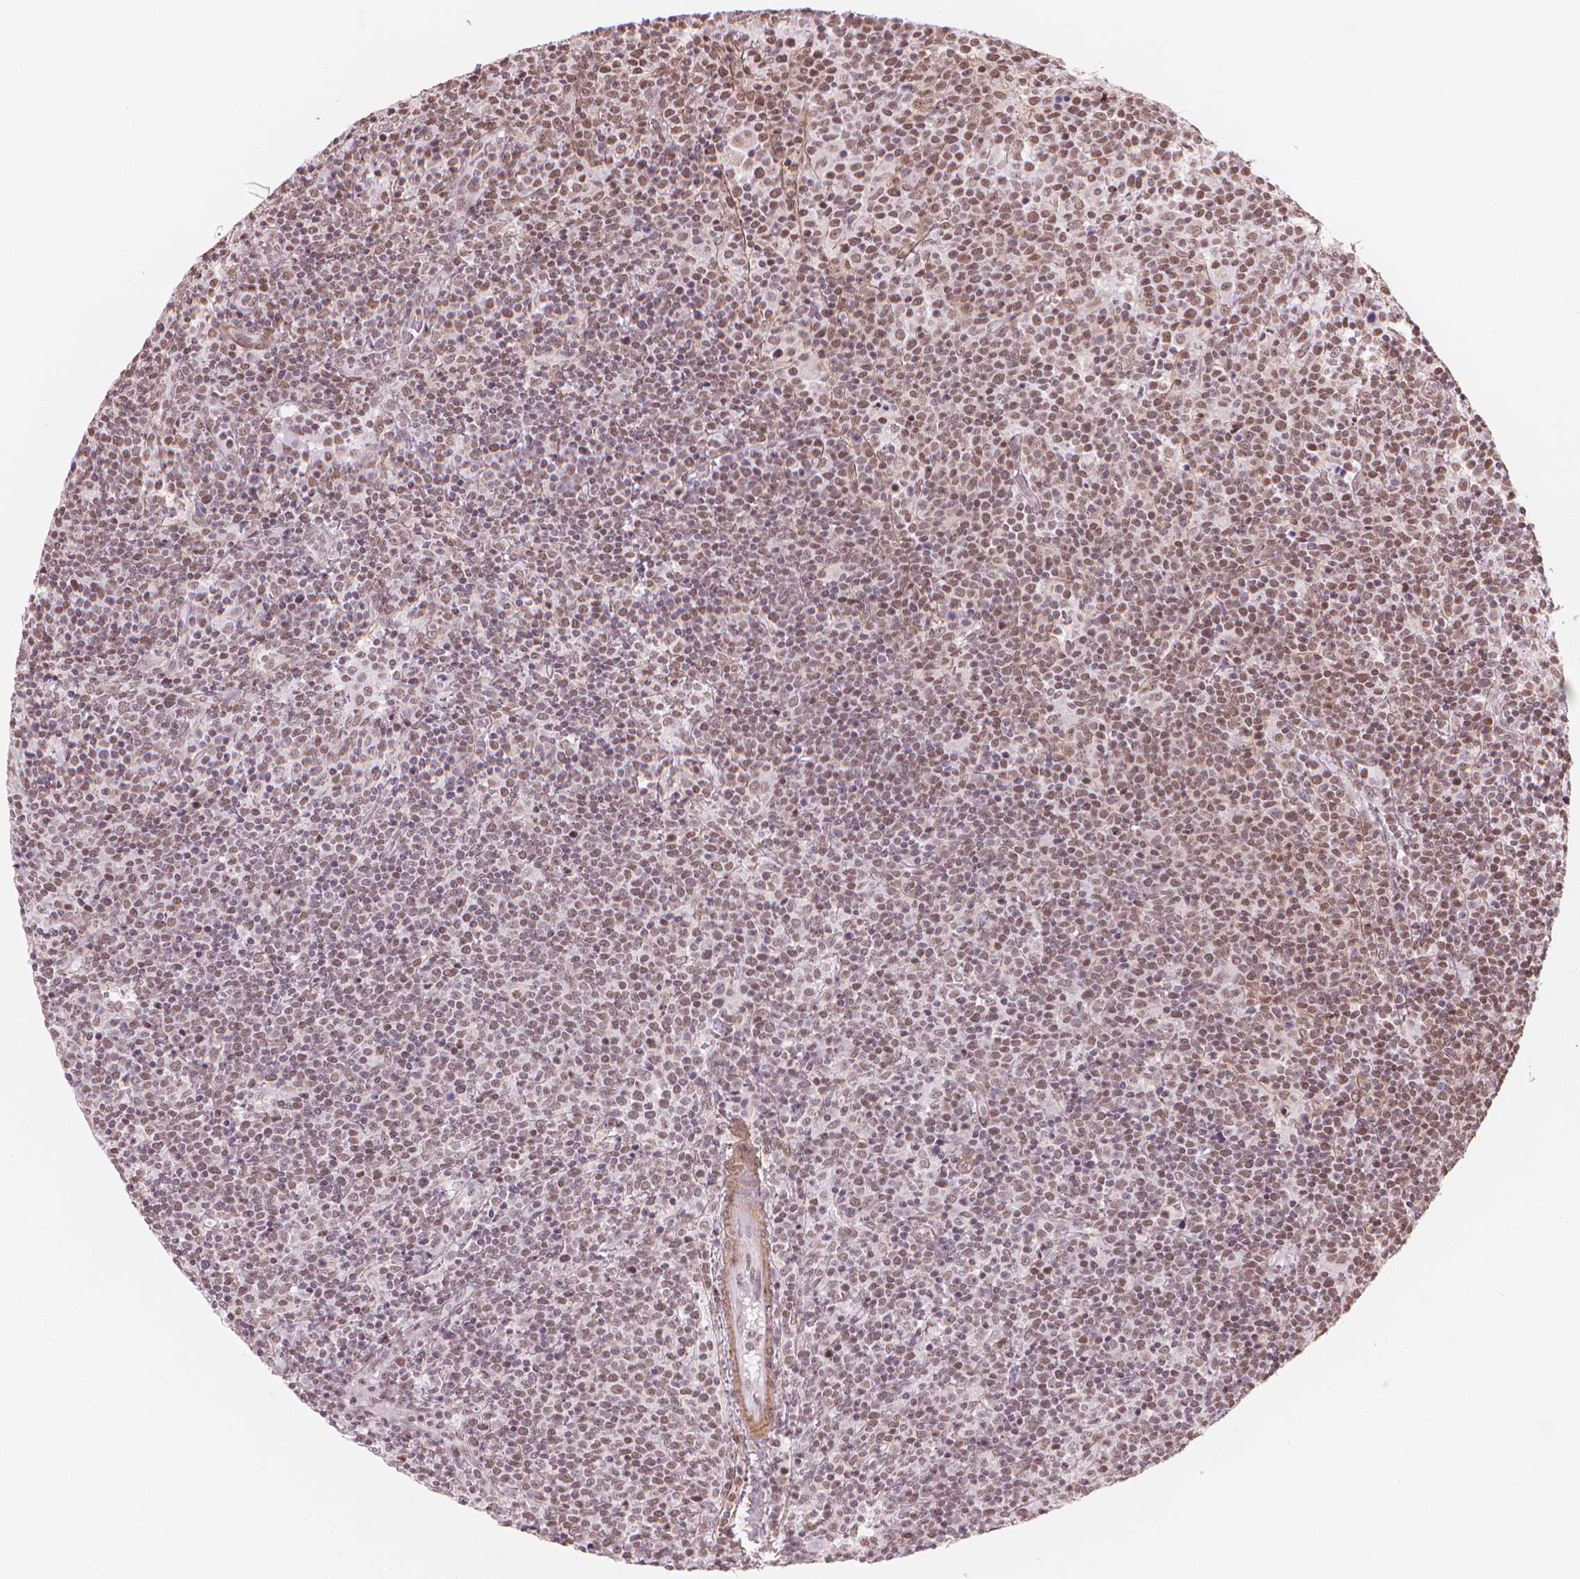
{"staining": {"intensity": "moderate", "quantity": "25%-75%", "location": "nuclear"}, "tissue": "lymphoma", "cell_type": "Tumor cells", "image_type": "cancer", "snomed": [{"axis": "morphology", "description": "Malignant lymphoma, non-Hodgkin's type, High grade"}, {"axis": "topography", "description": "Lymph node"}], "caption": "A photomicrograph showing moderate nuclear expression in approximately 25%-75% of tumor cells in lymphoma, as visualized by brown immunohistochemical staining.", "gene": "HOXD4", "patient": {"sex": "male", "age": 61}}